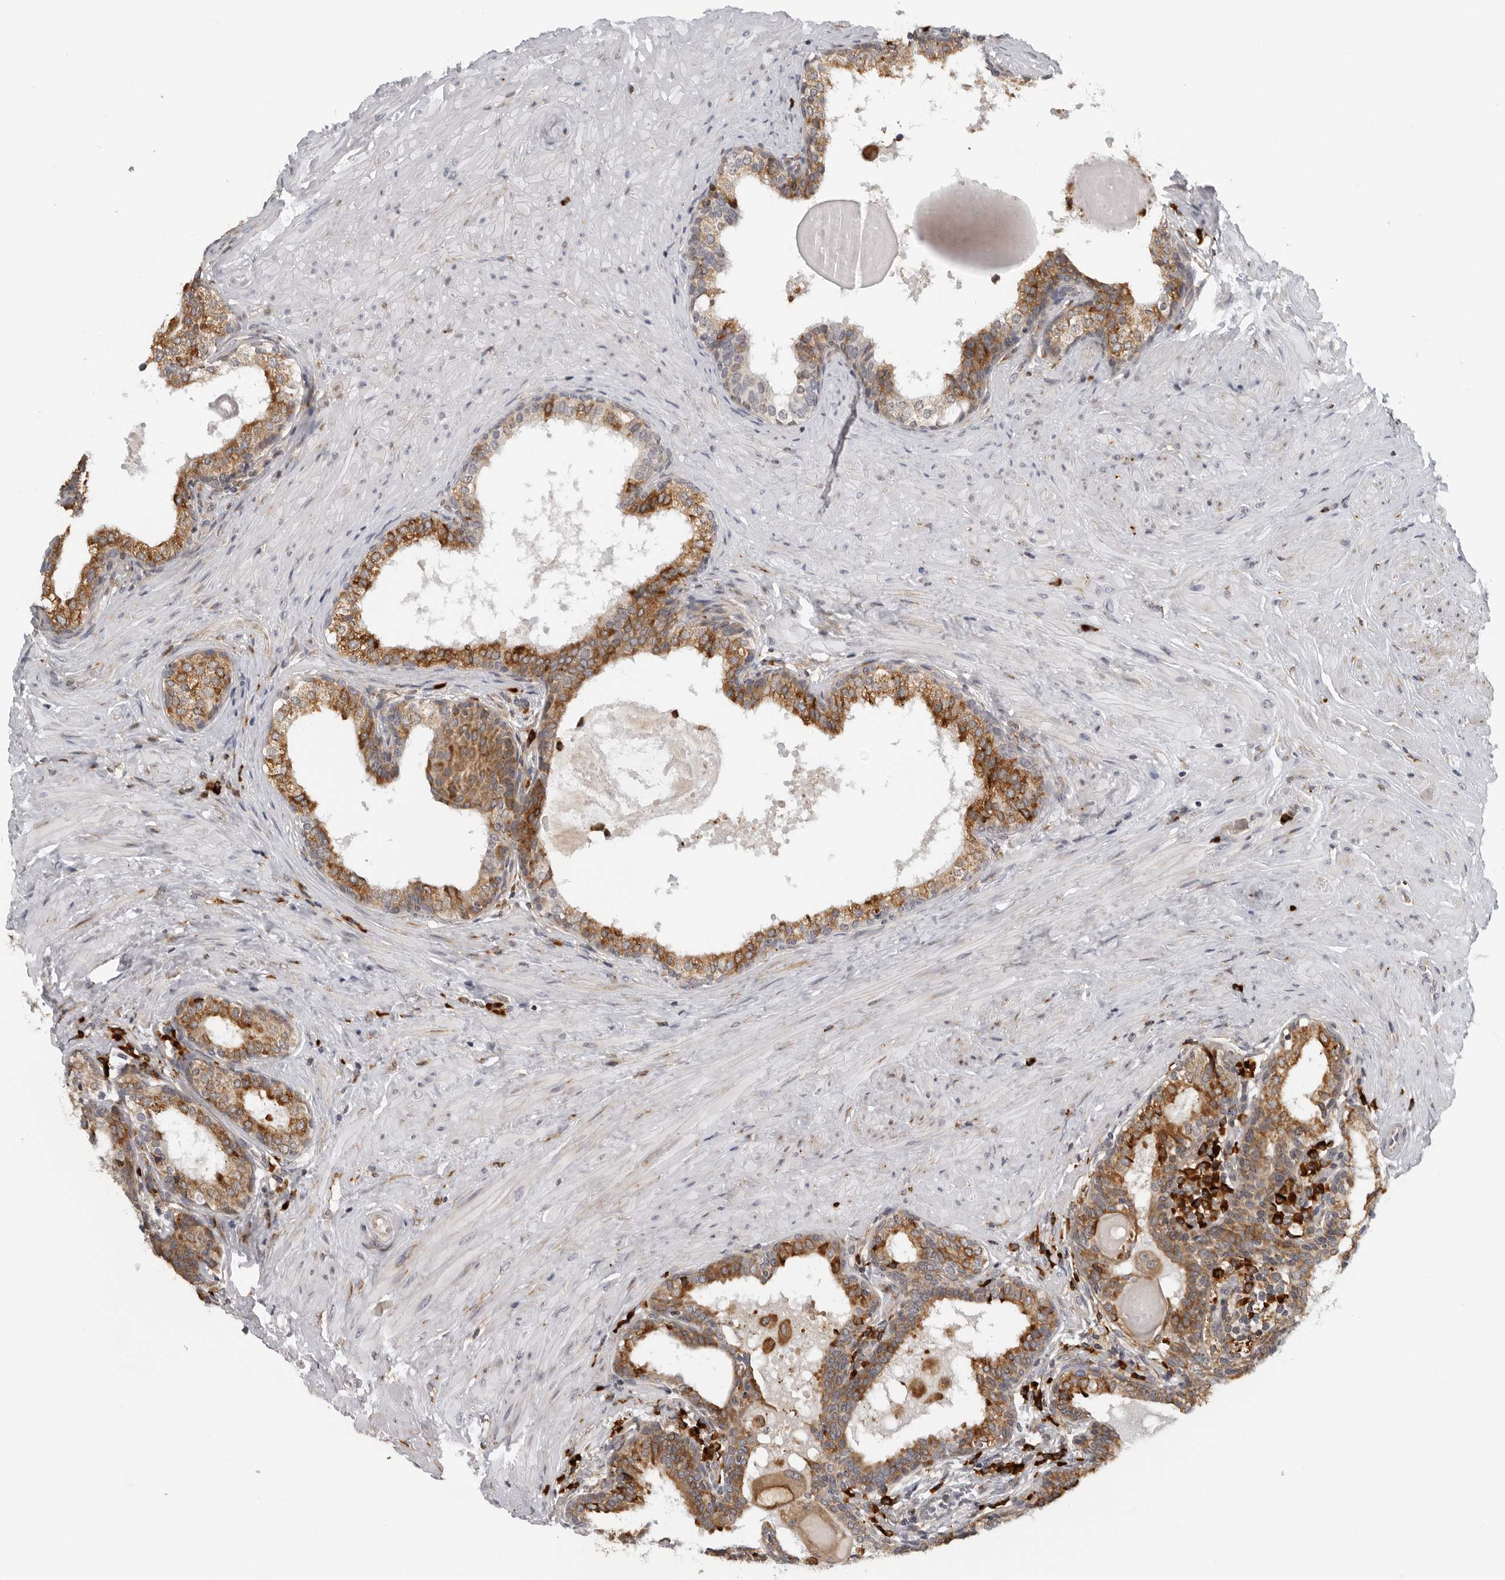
{"staining": {"intensity": "moderate", "quantity": ">75%", "location": "cytoplasmic/membranous"}, "tissue": "prostate cancer", "cell_type": "Tumor cells", "image_type": "cancer", "snomed": [{"axis": "morphology", "description": "Adenocarcinoma, High grade"}, {"axis": "topography", "description": "Prostate"}], "caption": "Immunohistochemistry of prostate cancer (high-grade adenocarcinoma) reveals medium levels of moderate cytoplasmic/membranous staining in approximately >75% of tumor cells.", "gene": "ALPK2", "patient": {"sex": "male", "age": 56}}